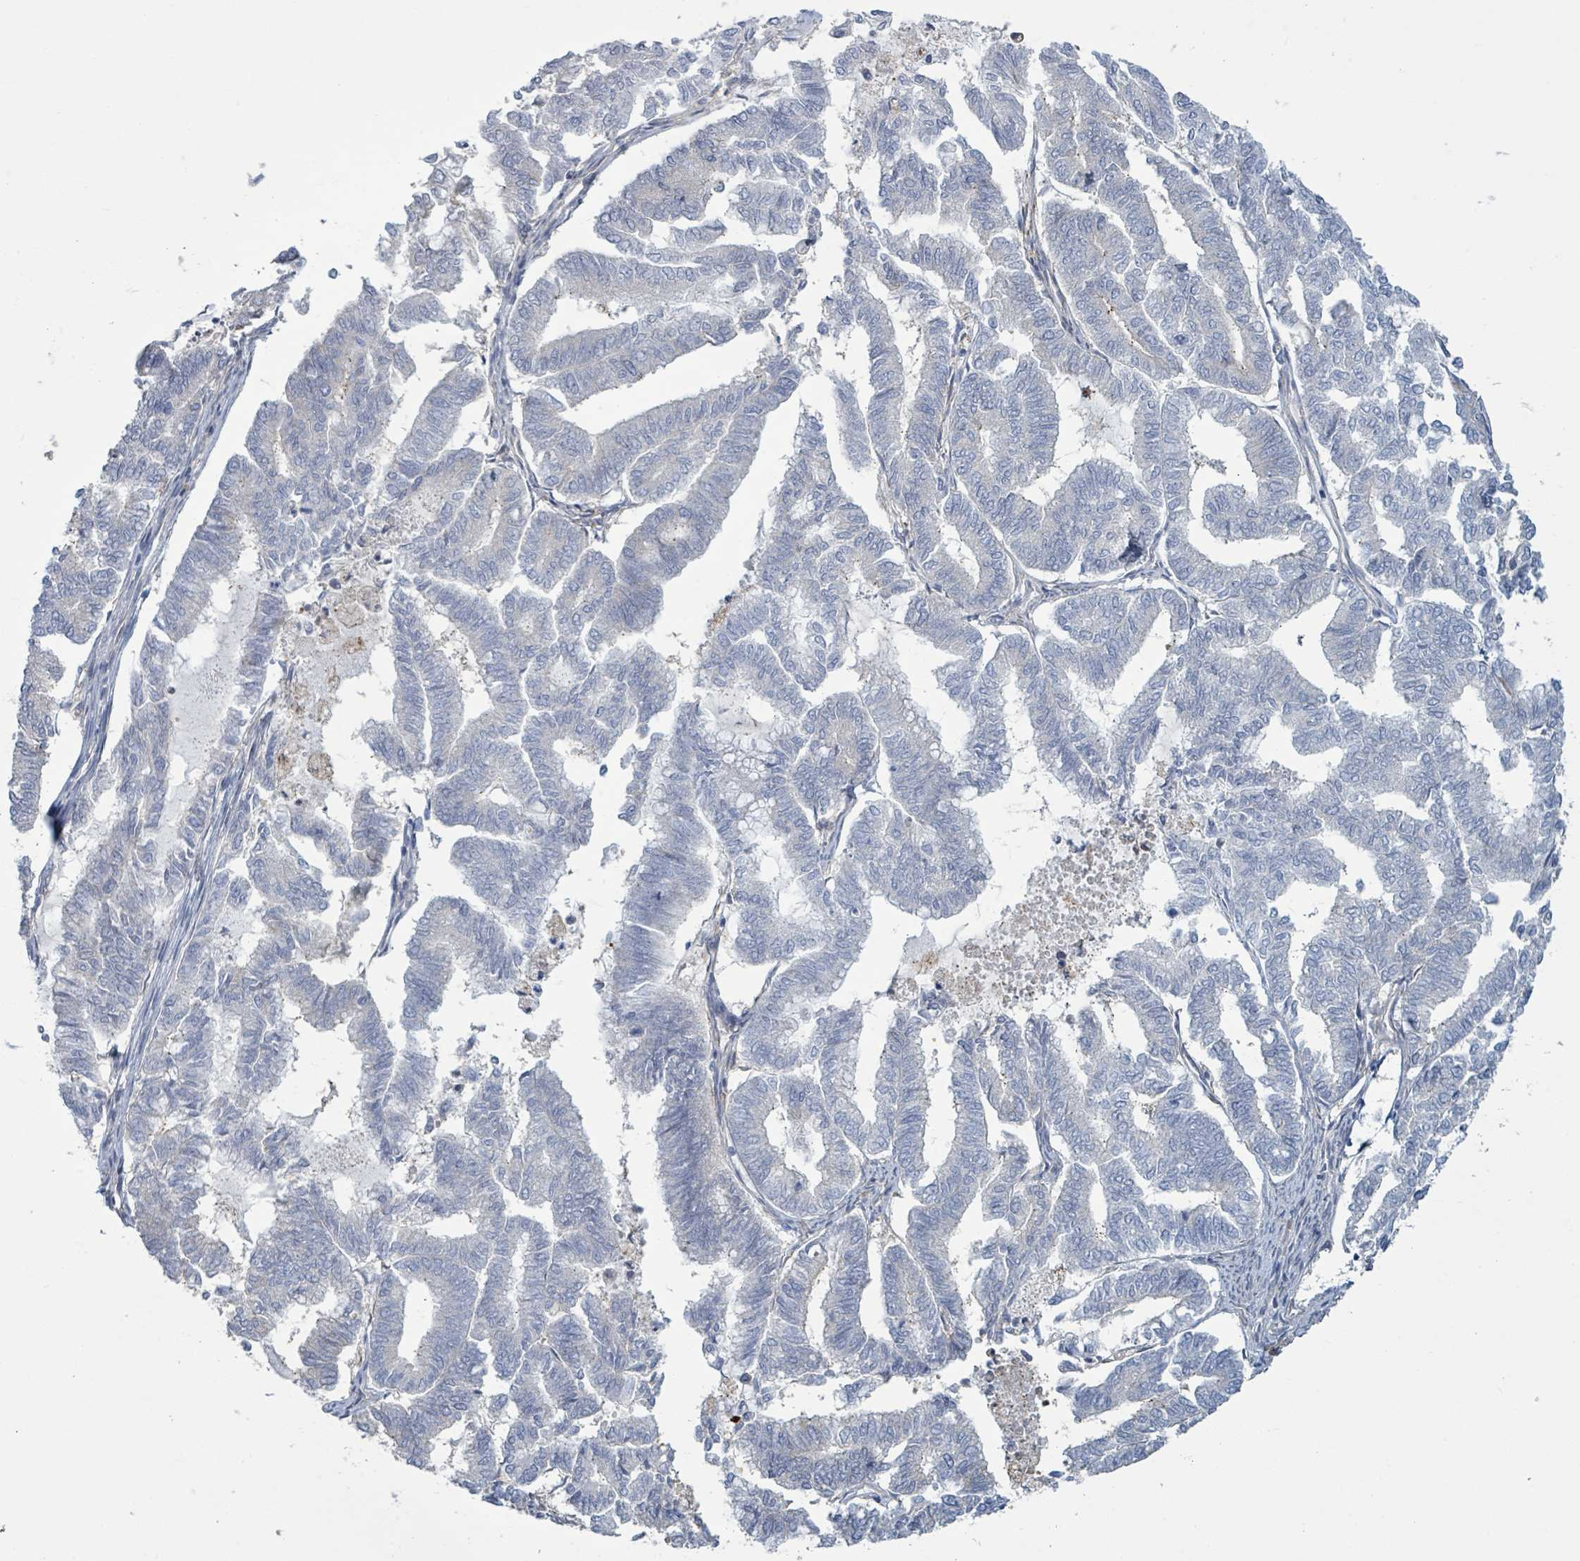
{"staining": {"intensity": "negative", "quantity": "none", "location": "none"}, "tissue": "endometrial cancer", "cell_type": "Tumor cells", "image_type": "cancer", "snomed": [{"axis": "morphology", "description": "Adenocarcinoma, NOS"}, {"axis": "topography", "description": "Endometrium"}], "caption": "This photomicrograph is of endometrial adenocarcinoma stained with immunohistochemistry (IHC) to label a protein in brown with the nuclei are counter-stained blue. There is no expression in tumor cells.", "gene": "COL13A1", "patient": {"sex": "female", "age": 79}}